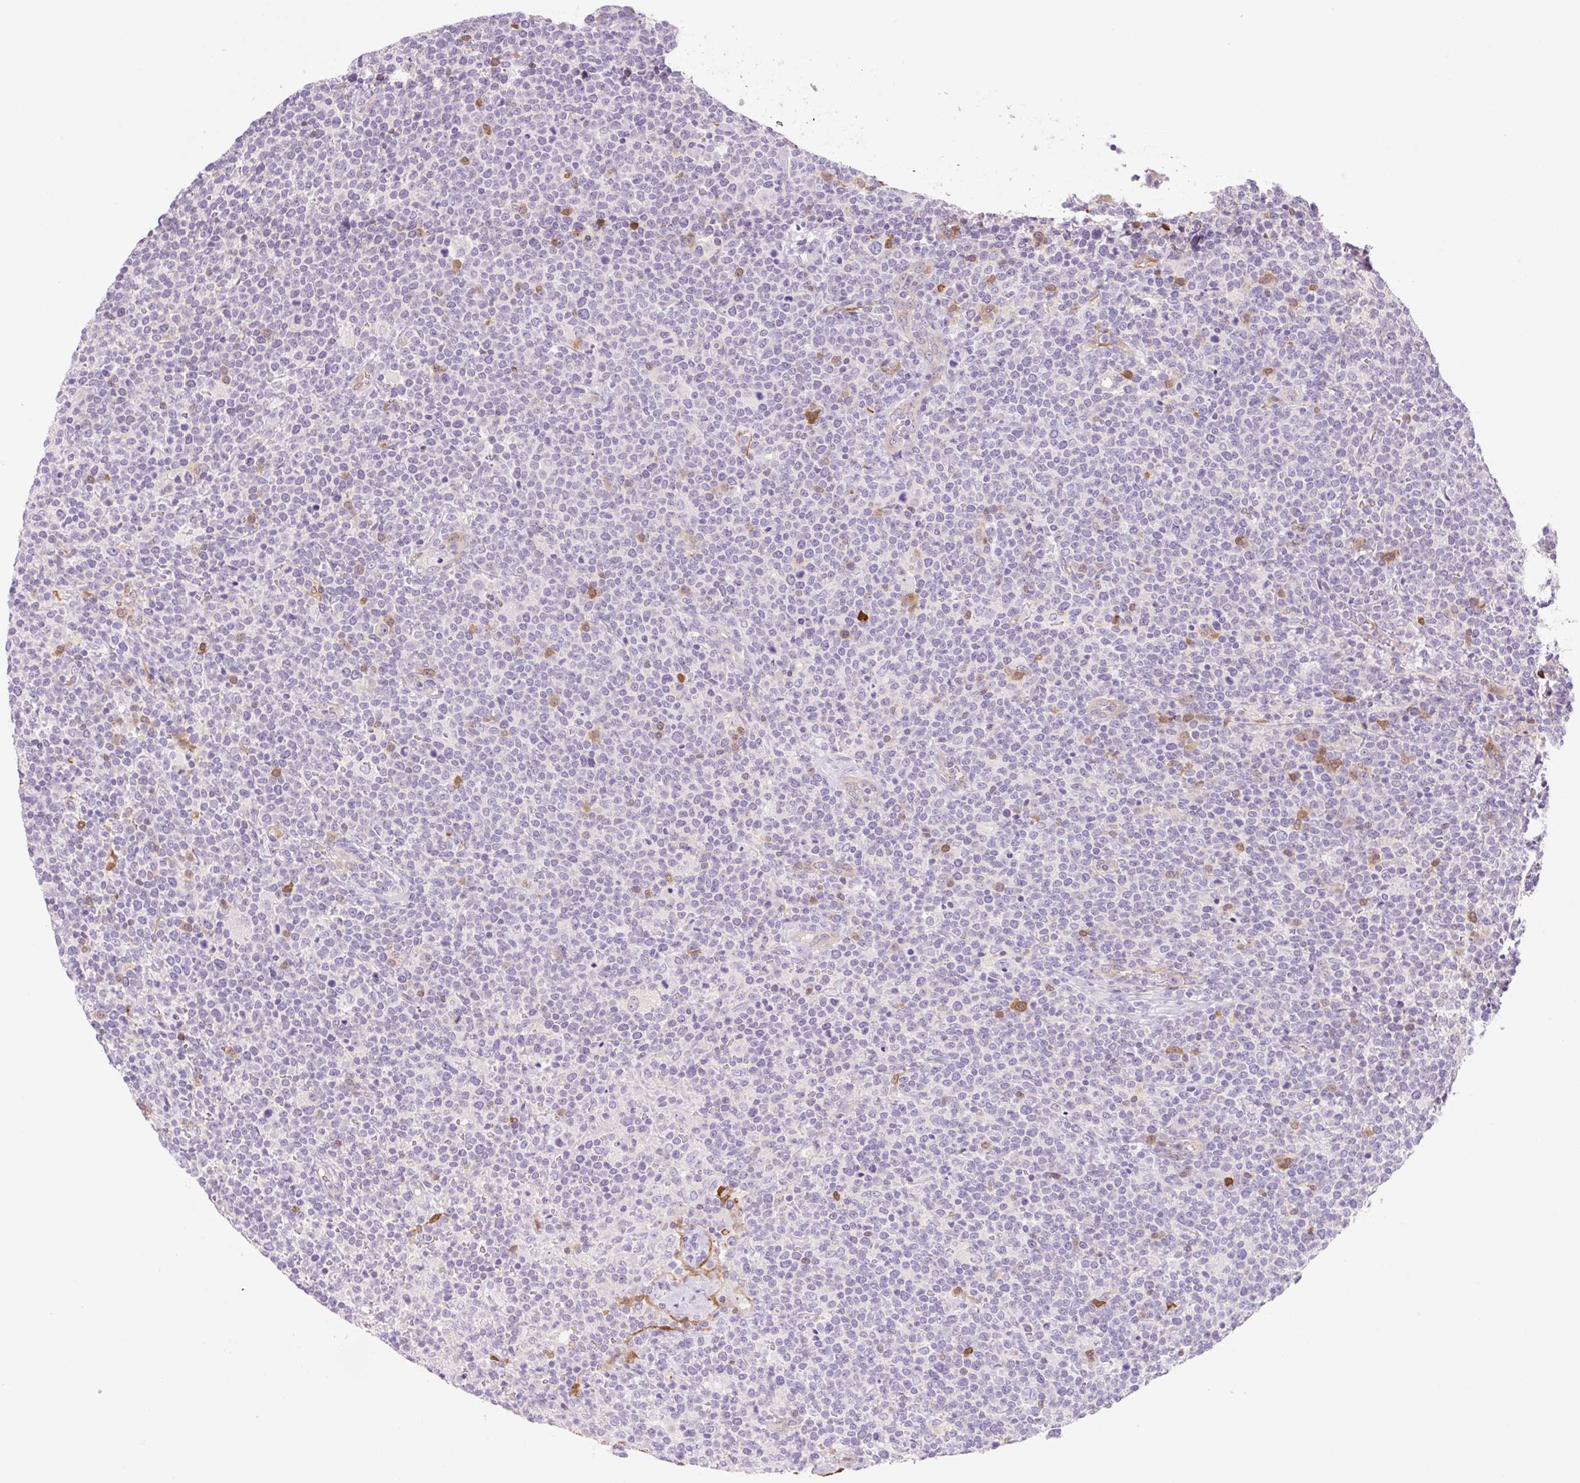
{"staining": {"intensity": "negative", "quantity": "none", "location": "none"}, "tissue": "lymphoma", "cell_type": "Tumor cells", "image_type": "cancer", "snomed": [{"axis": "morphology", "description": "Malignant lymphoma, non-Hodgkin's type, High grade"}, {"axis": "topography", "description": "Lymph node"}], "caption": "IHC histopathology image of human high-grade malignant lymphoma, non-Hodgkin's type stained for a protein (brown), which exhibits no staining in tumor cells. The staining is performed using DAB brown chromogen with nuclei counter-stained in using hematoxylin.", "gene": "FABP5", "patient": {"sex": "male", "age": 61}}